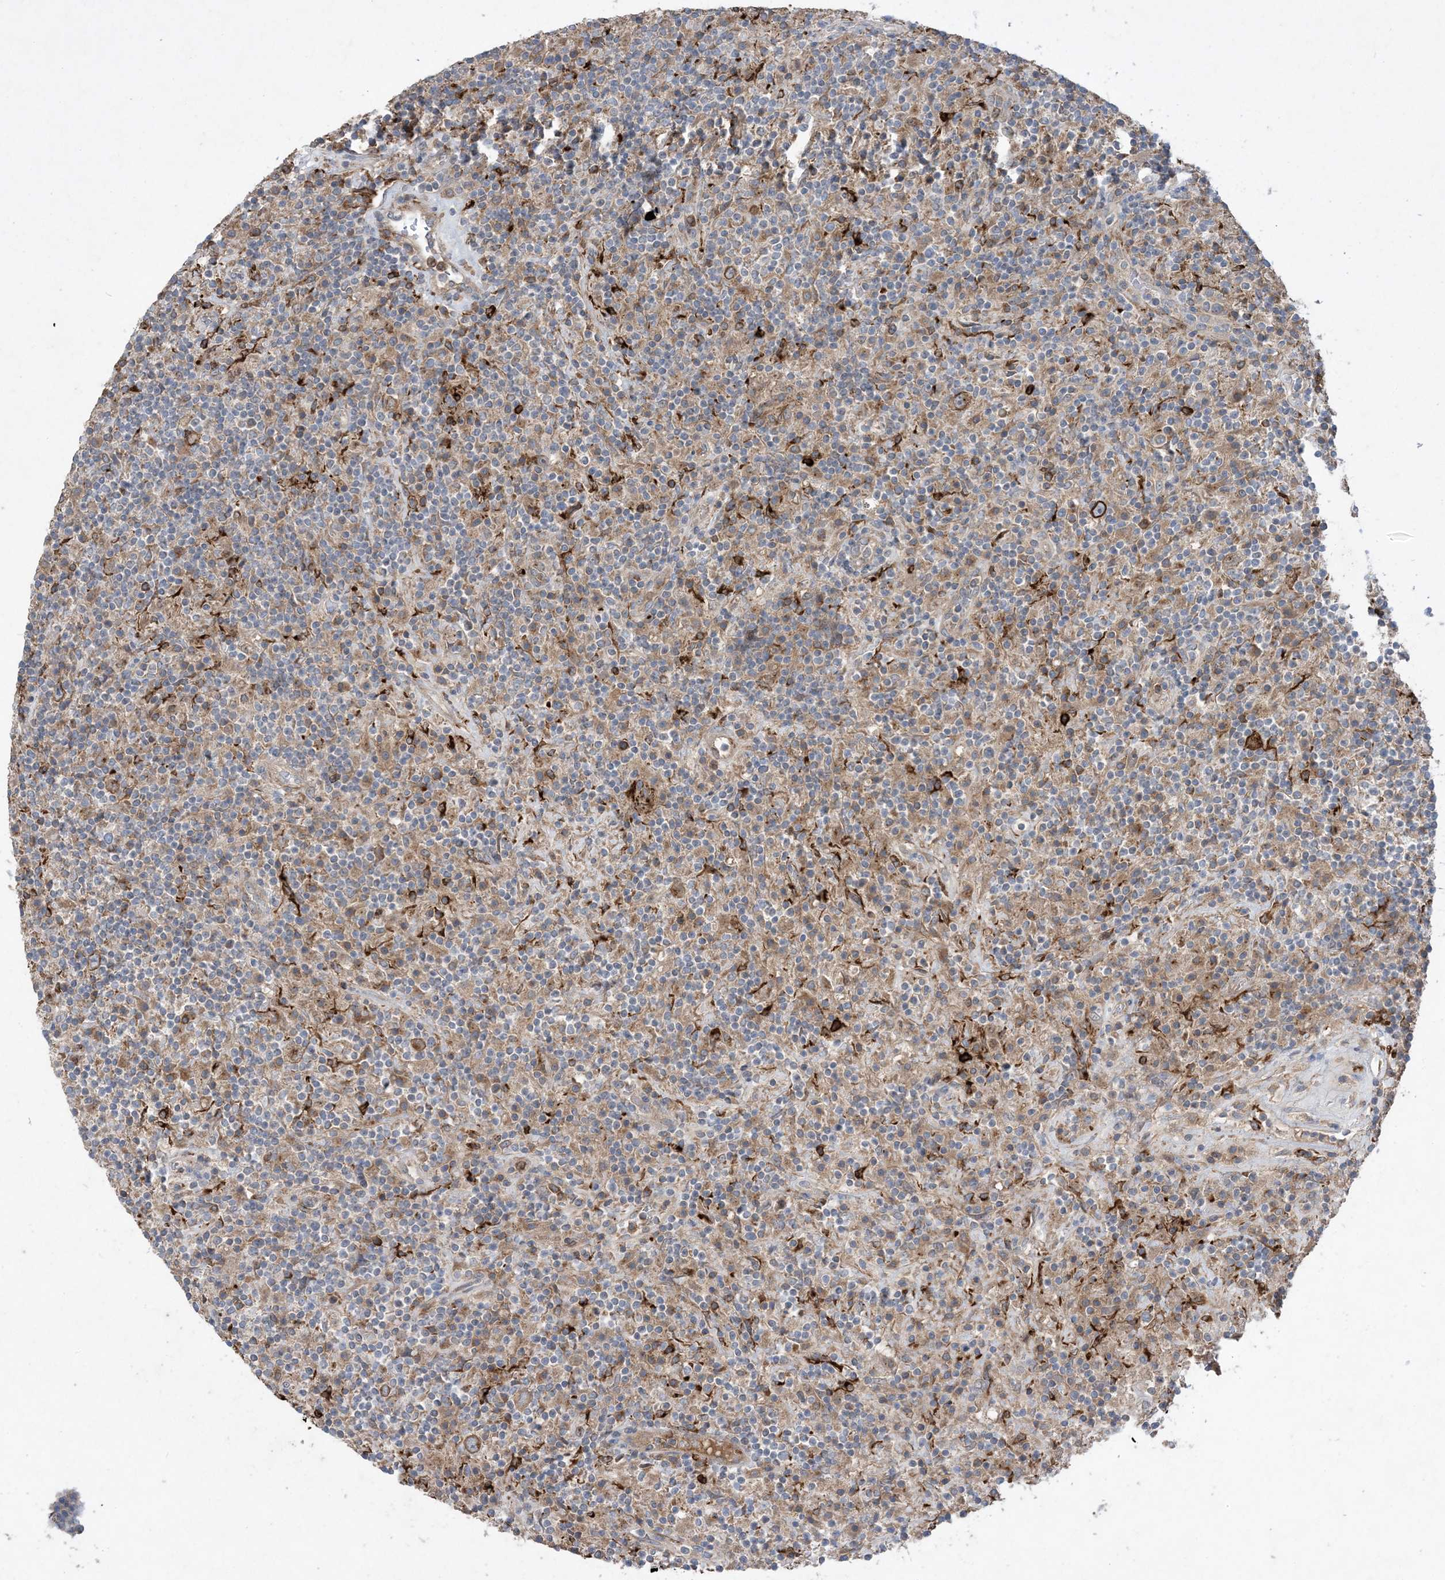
{"staining": {"intensity": "strong", "quantity": "25%-75%", "location": "cytoplasmic/membranous"}, "tissue": "lymphoma", "cell_type": "Tumor cells", "image_type": "cancer", "snomed": [{"axis": "morphology", "description": "Hodgkin's disease, NOS"}, {"axis": "topography", "description": "Lymph node"}], "caption": "A high-resolution histopathology image shows immunohistochemistry (IHC) staining of Hodgkin's disease, which reveals strong cytoplasmic/membranous positivity in about 25%-75% of tumor cells. Nuclei are stained in blue.", "gene": "MASP2", "patient": {"sex": "male", "age": 70}}